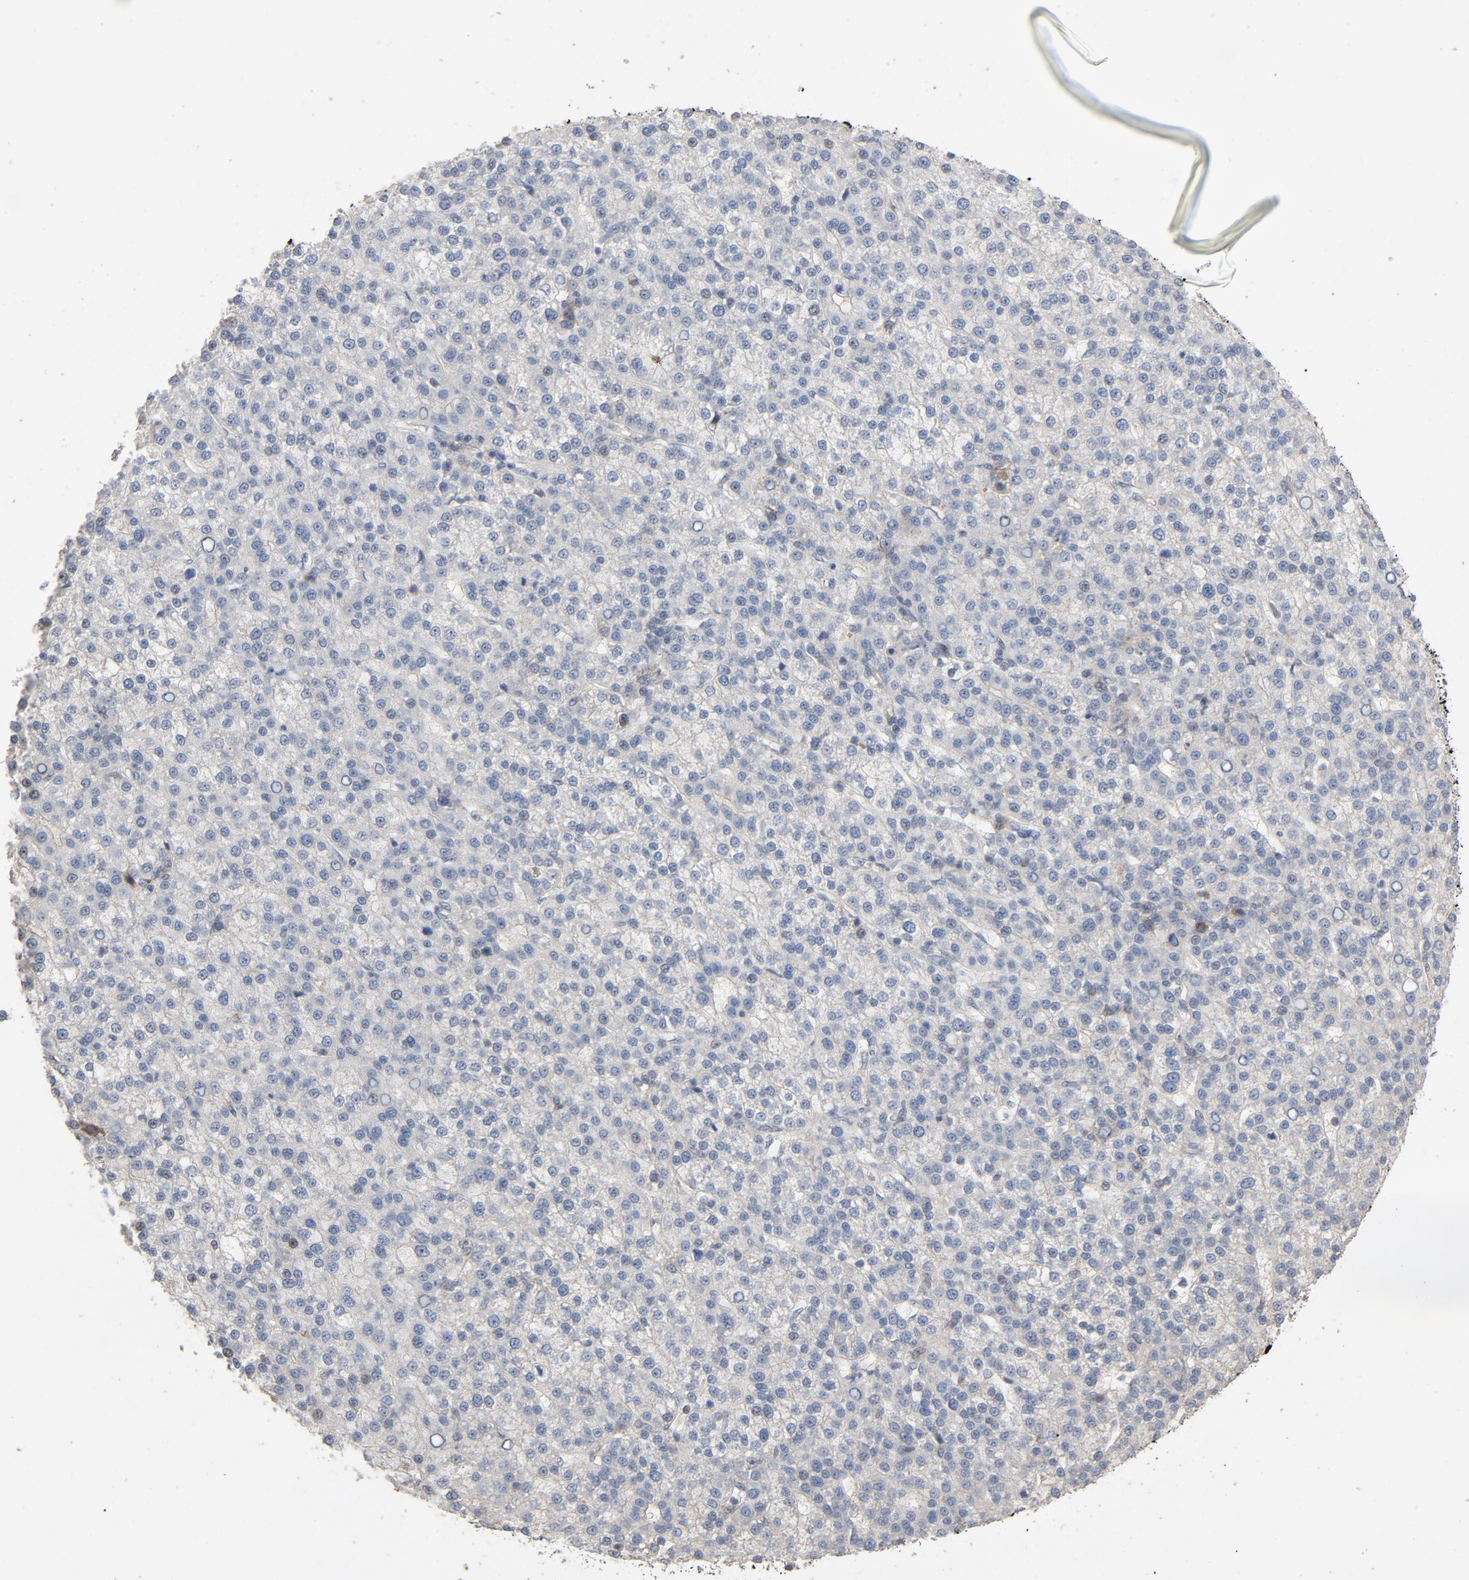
{"staining": {"intensity": "negative", "quantity": "none", "location": "none"}, "tissue": "liver cancer", "cell_type": "Tumor cells", "image_type": "cancer", "snomed": [{"axis": "morphology", "description": "Carcinoma, Hepatocellular, NOS"}, {"axis": "topography", "description": "Liver"}], "caption": "The immunohistochemistry micrograph has no significant positivity in tumor cells of liver cancer tissue.", "gene": "CDK6", "patient": {"sex": "female", "age": 58}}